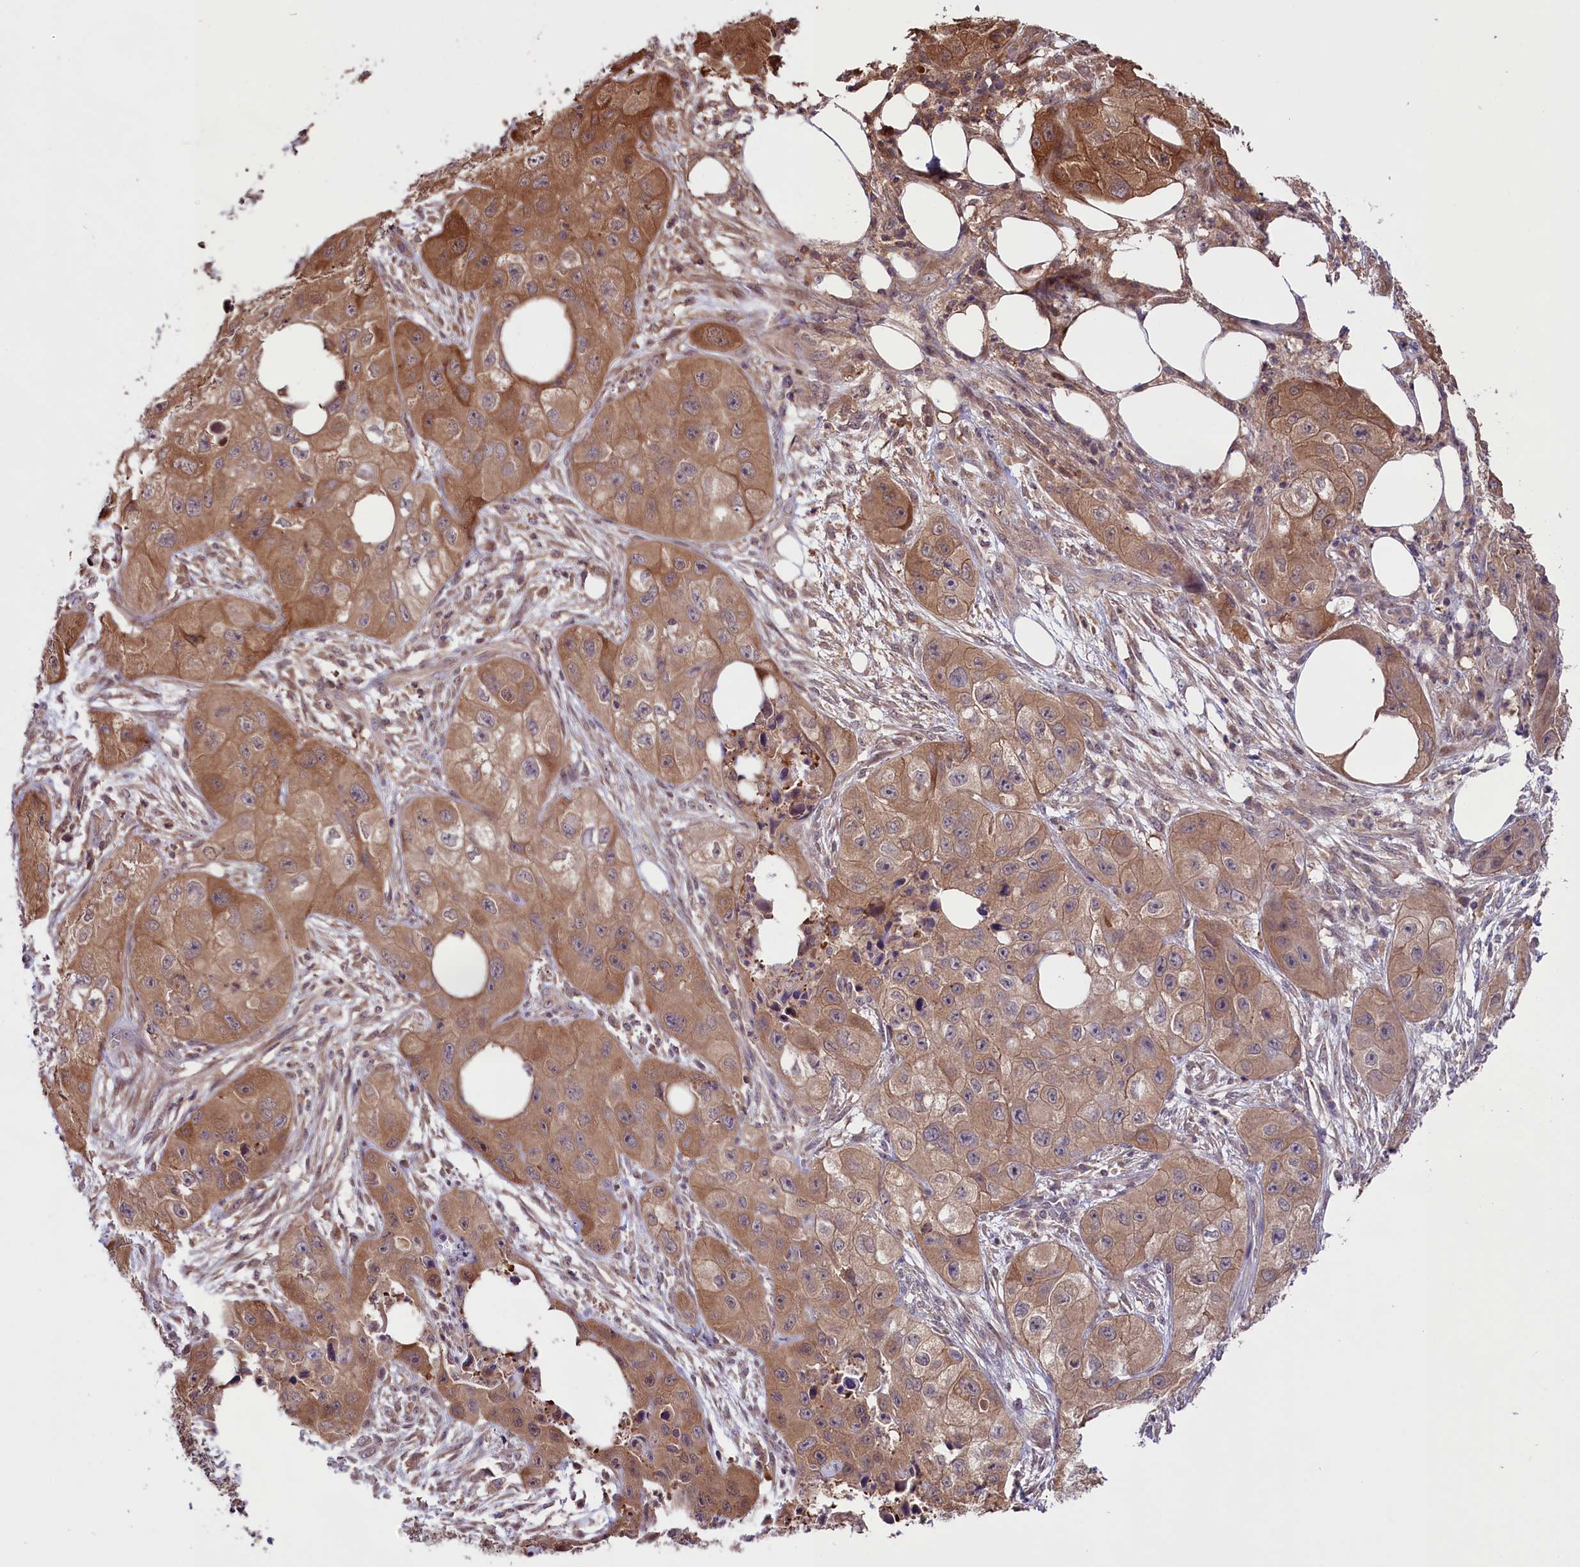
{"staining": {"intensity": "moderate", "quantity": ">75%", "location": "cytoplasmic/membranous"}, "tissue": "skin cancer", "cell_type": "Tumor cells", "image_type": "cancer", "snomed": [{"axis": "morphology", "description": "Squamous cell carcinoma, NOS"}, {"axis": "topography", "description": "Skin"}, {"axis": "topography", "description": "Subcutis"}], "caption": "A brown stain labels moderate cytoplasmic/membranous staining of a protein in skin cancer tumor cells.", "gene": "RIC8A", "patient": {"sex": "male", "age": 73}}